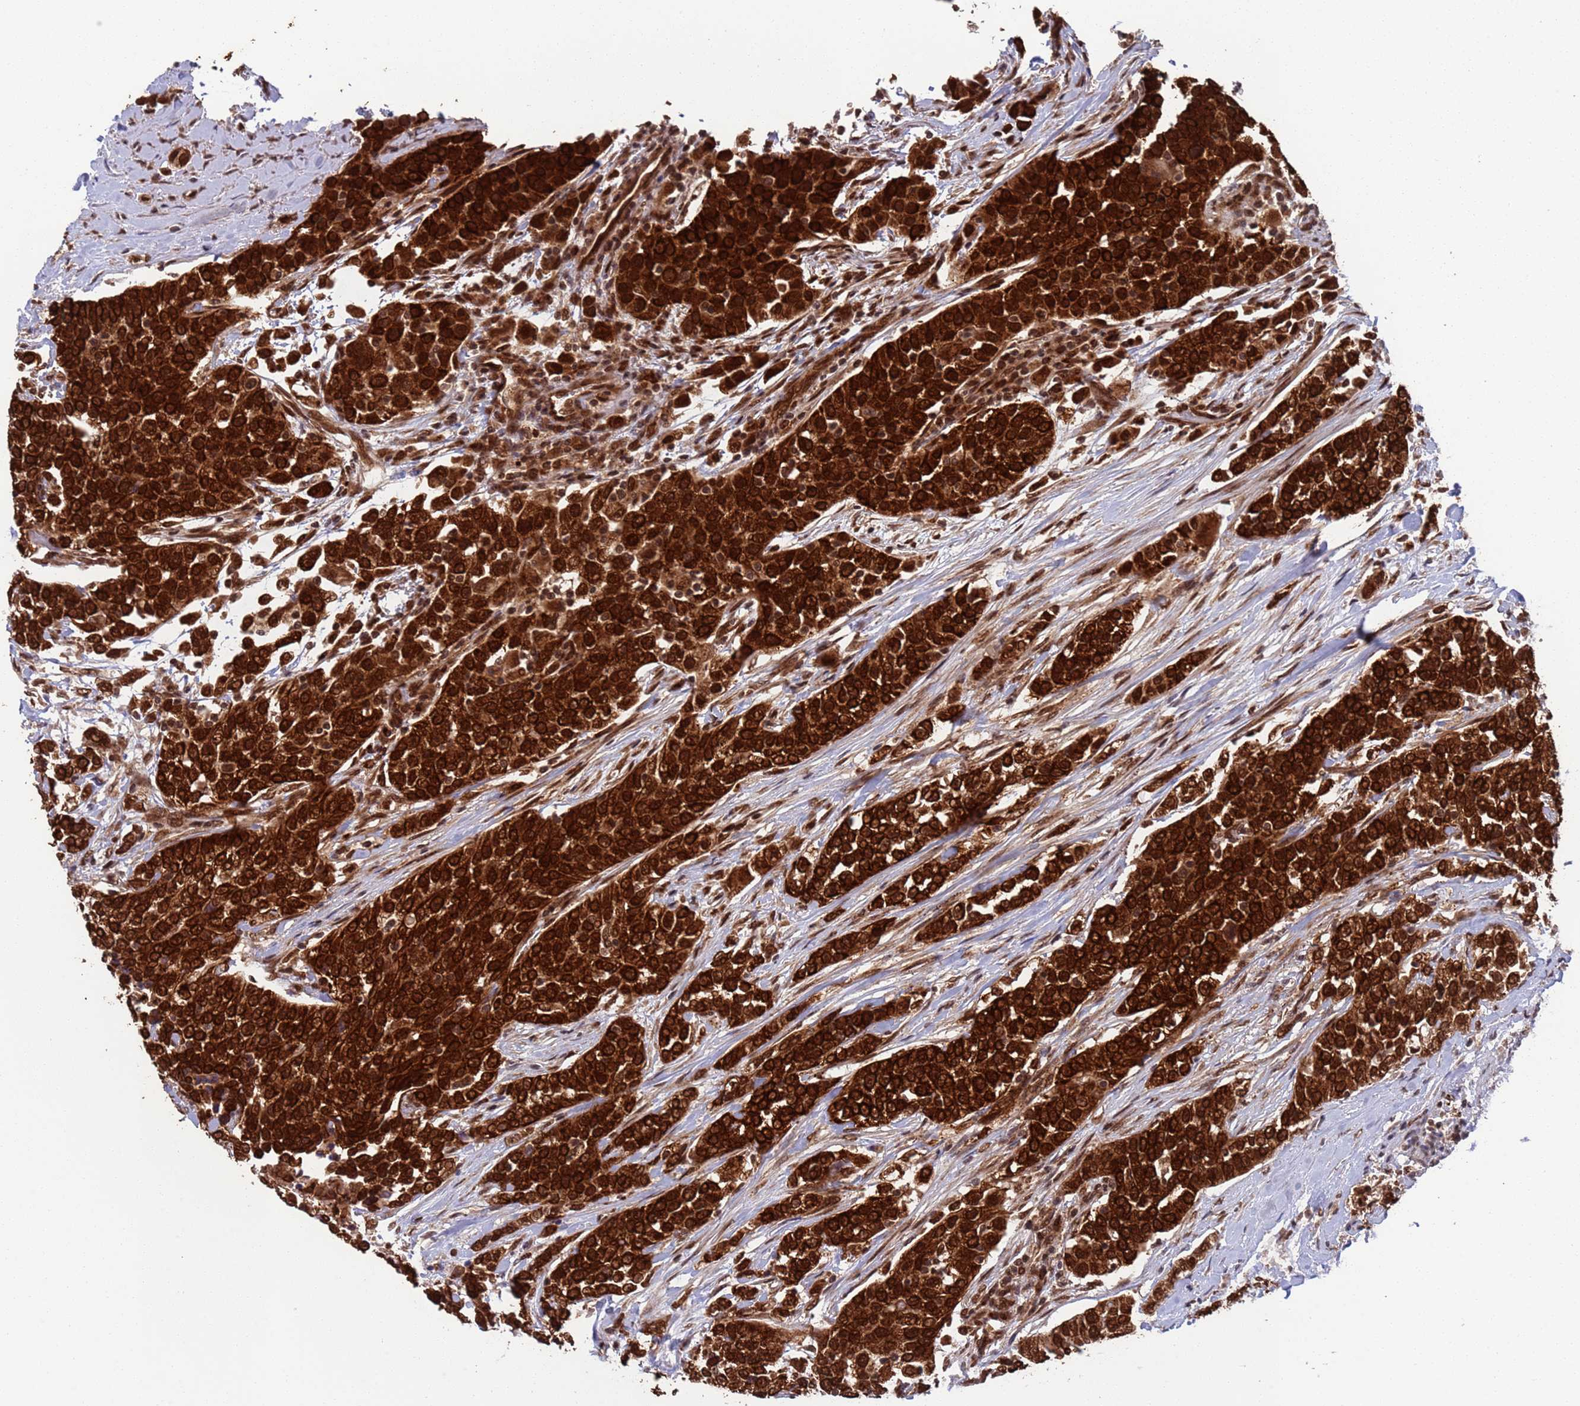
{"staining": {"intensity": "strong", "quantity": ">75%", "location": "cytoplasmic/membranous,nuclear"}, "tissue": "urothelial cancer", "cell_type": "Tumor cells", "image_type": "cancer", "snomed": [{"axis": "morphology", "description": "Urothelial carcinoma, High grade"}, {"axis": "topography", "description": "Urinary bladder"}], "caption": "Protein staining of urothelial carcinoma (high-grade) tissue exhibits strong cytoplasmic/membranous and nuclear positivity in approximately >75% of tumor cells.", "gene": "FUBP3", "patient": {"sex": "female", "age": 80}}